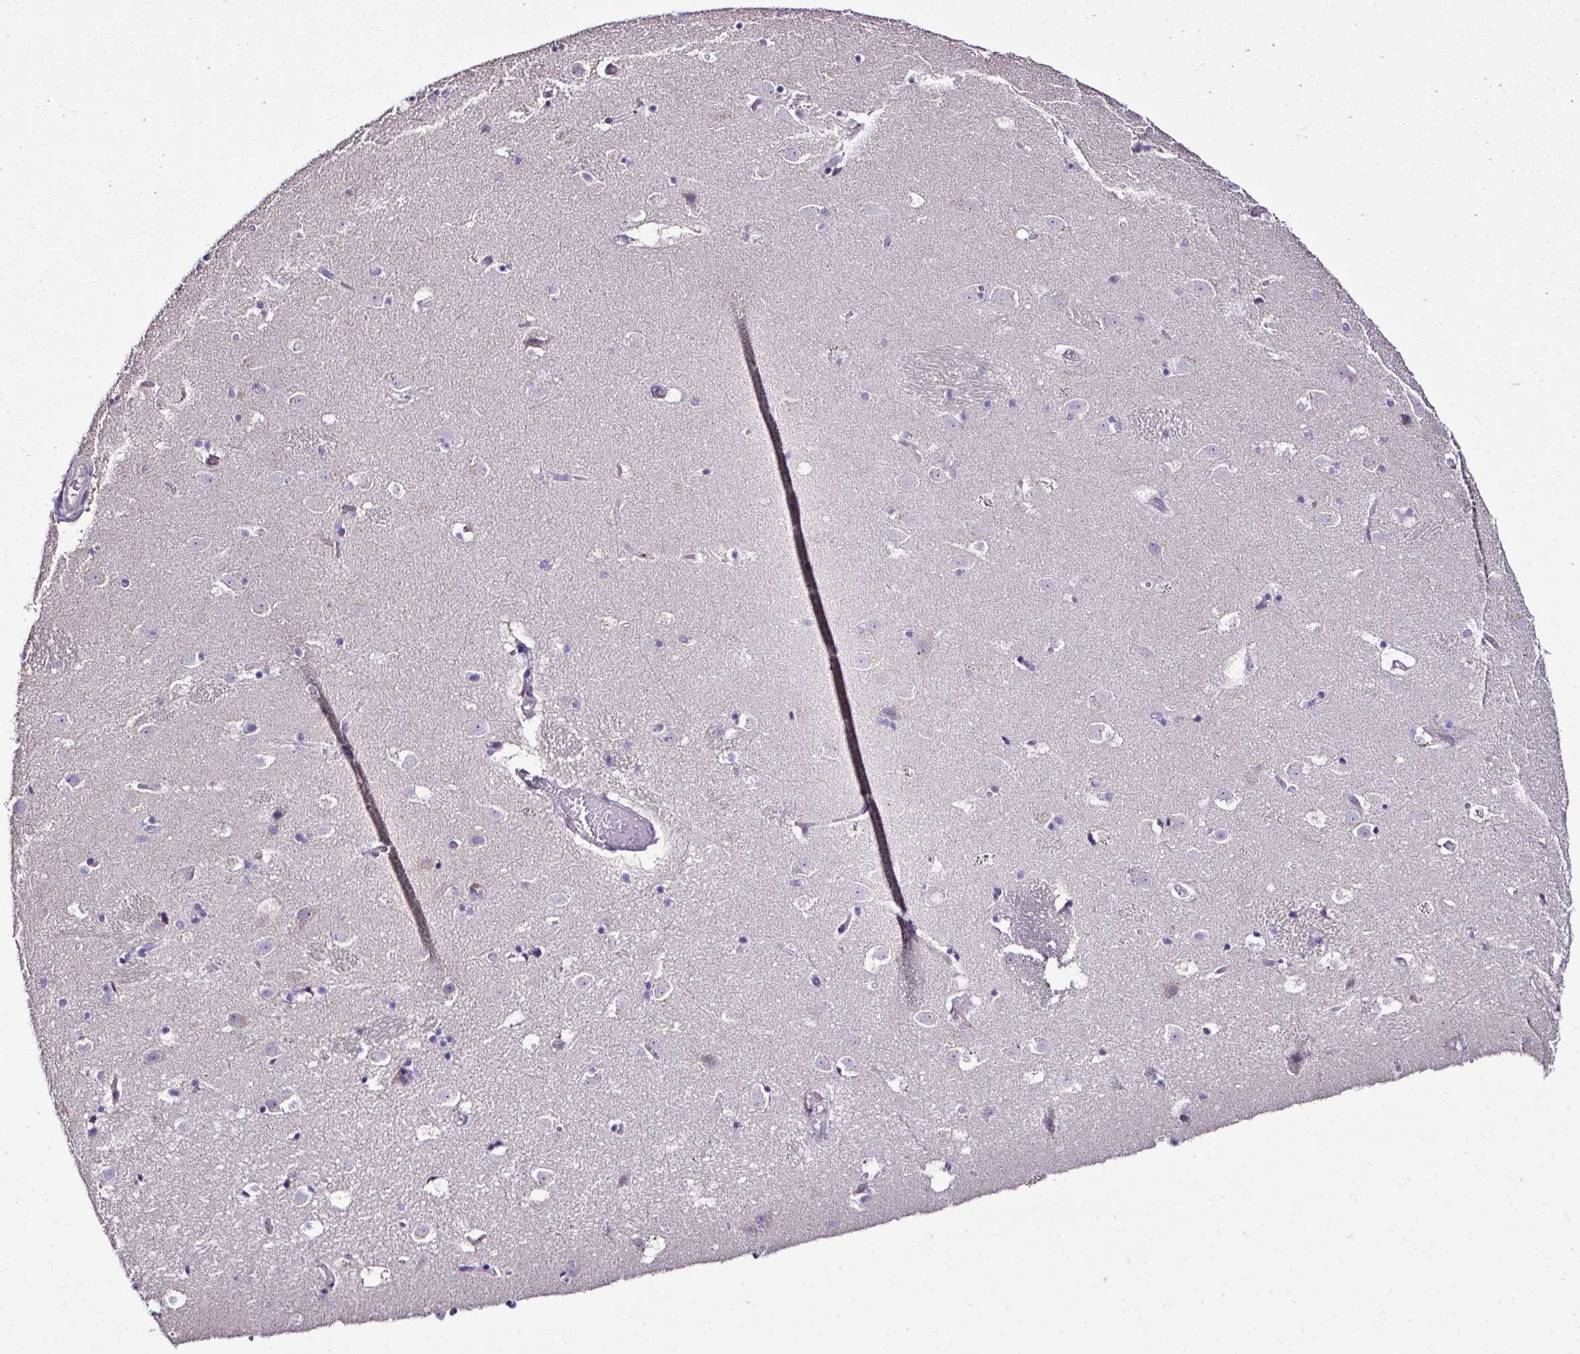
{"staining": {"intensity": "negative", "quantity": "none", "location": "none"}, "tissue": "caudate", "cell_type": "Glial cells", "image_type": "normal", "snomed": [{"axis": "morphology", "description": "Normal tissue, NOS"}, {"axis": "topography", "description": "Lateral ventricle wall"}], "caption": "Protein analysis of unremarkable caudate demonstrates no significant positivity in glial cells. (Brightfield microscopy of DAB immunohistochemistry at high magnification).", "gene": "CCDC85C", "patient": {"sex": "male", "age": 37}}